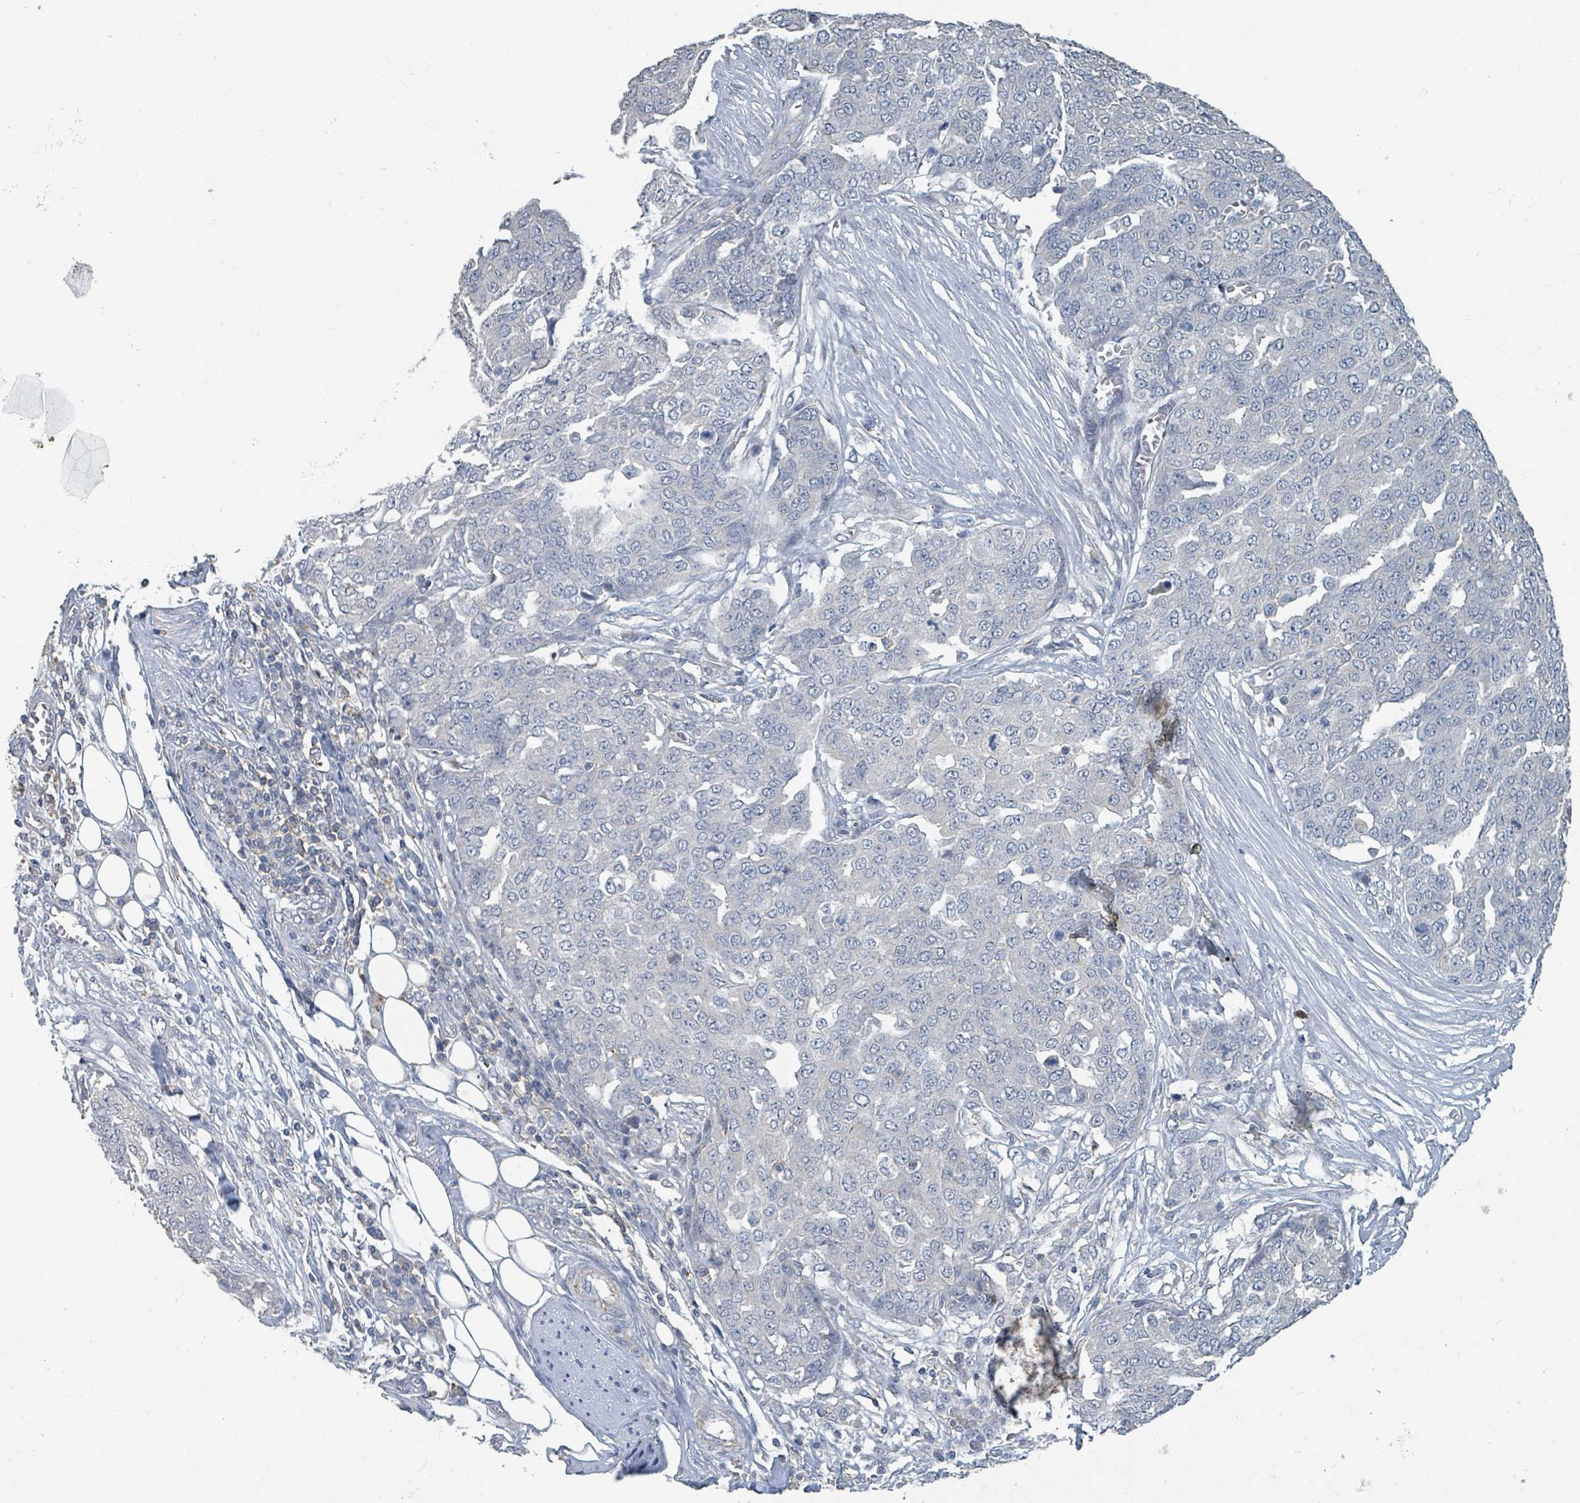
{"staining": {"intensity": "negative", "quantity": "none", "location": "none"}, "tissue": "ovarian cancer", "cell_type": "Tumor cells", "image_type": "cancer", "snomed": [{"axis": "morphology", "description": "Cystadenocarcinoma, serous, NOS"}, {"axis": "topography", "description": "Soft tissue"}, {"axis": "topography", "description": "Ovary"}], "caption": "High magnification brightfield microscopy of ovarian serous cystadenocarcinoma stained with DAB (brown) and counterstained with hematoxylin (blue): tumor cells show no significant positivity.", "gene": "LRRC42", "patient": {"sex": "female", "age": 57}}